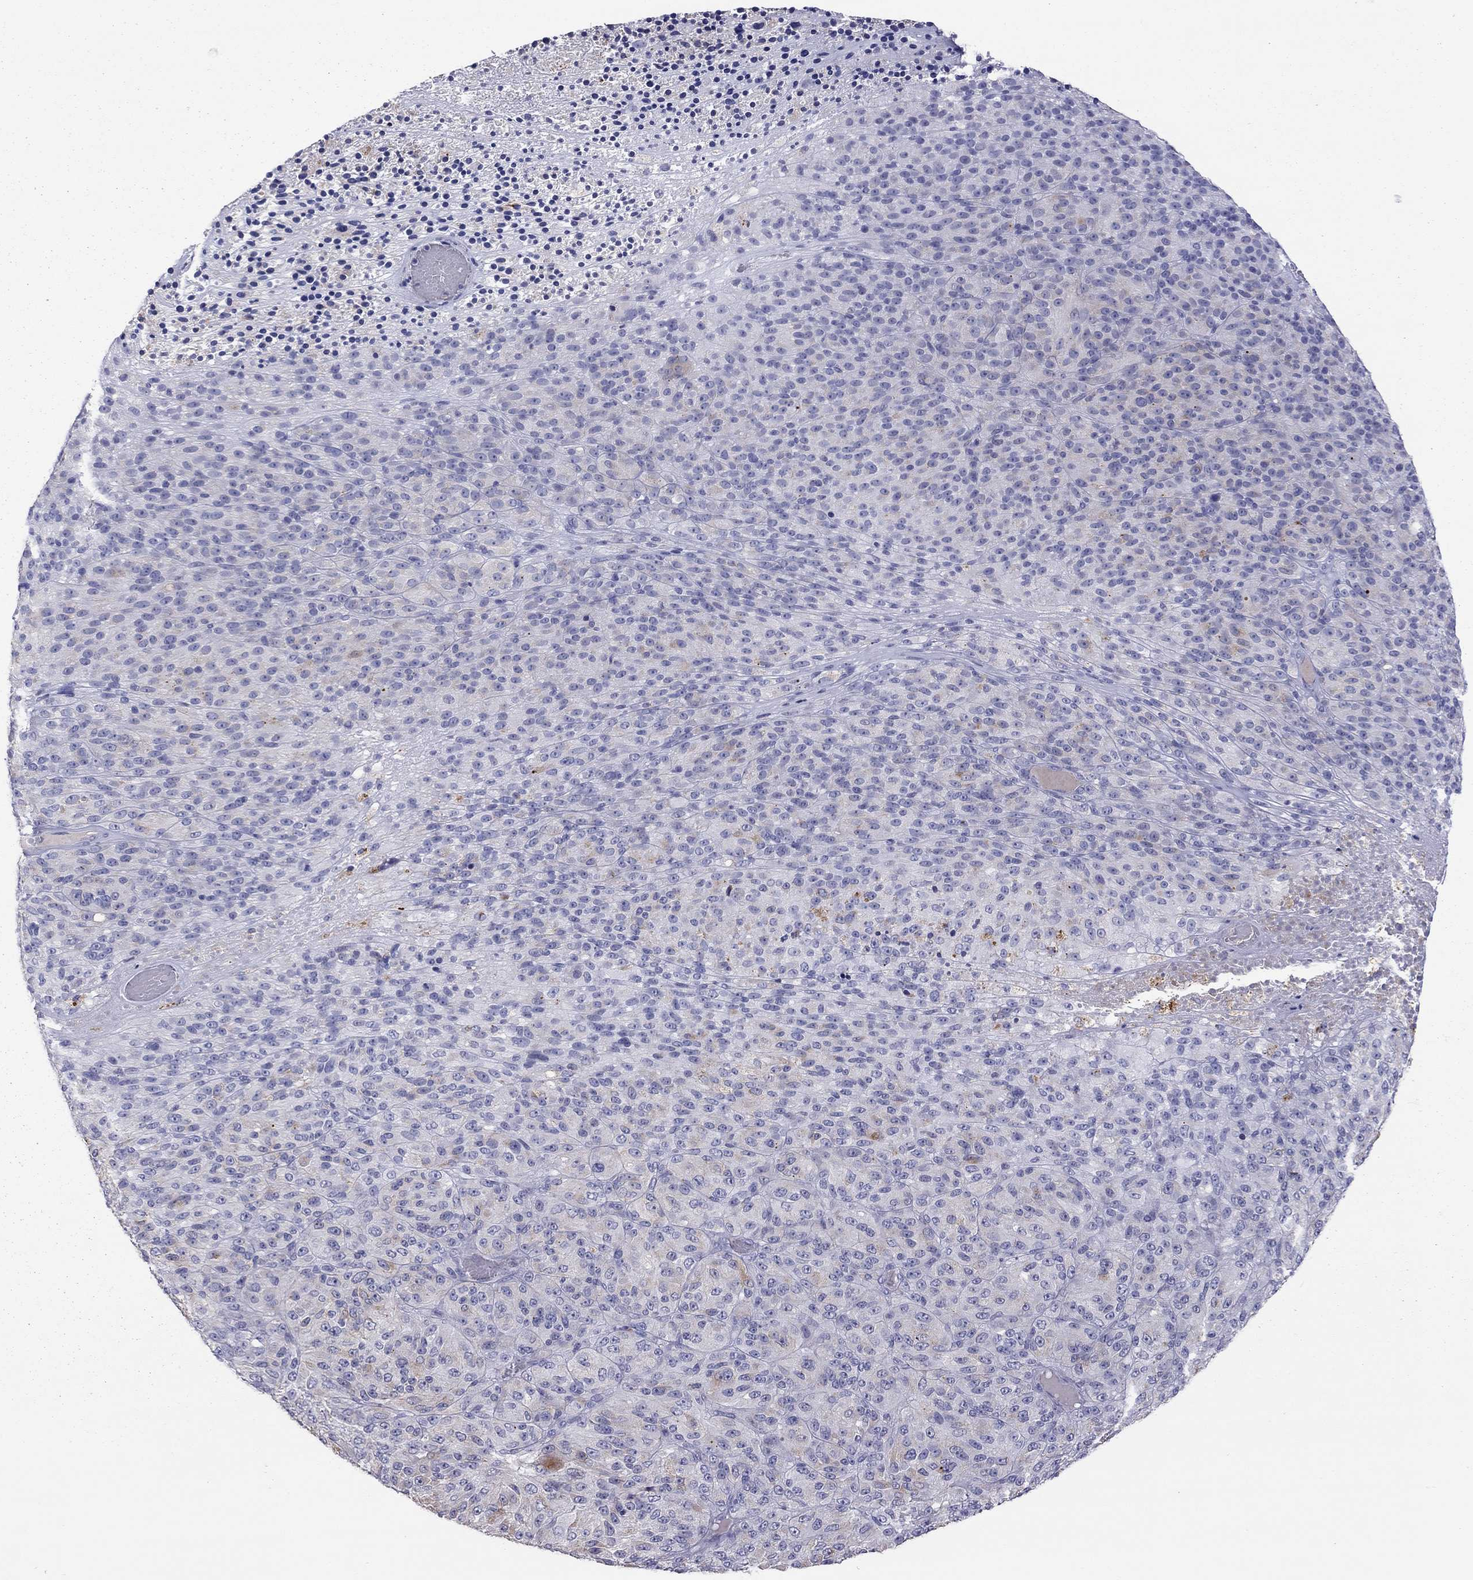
{"staining": {"intensity": "negative", "quantity": "none", "location": "none"}, "tissue": "melanoma", "cell_type": "Tumor cells", "image_type": "cancer", "snomed": [{"axis": "morphology", "description": "Malignant melanoma, Metastatic site"}, {"axis": "topography", "description": "Brain"}], "caption": "DAB immunohistochemical staining of human melanoma reveals no significant staining in tumor cells.", "gene": "STAR", "patient": {"sex": "female", "age": 56}}